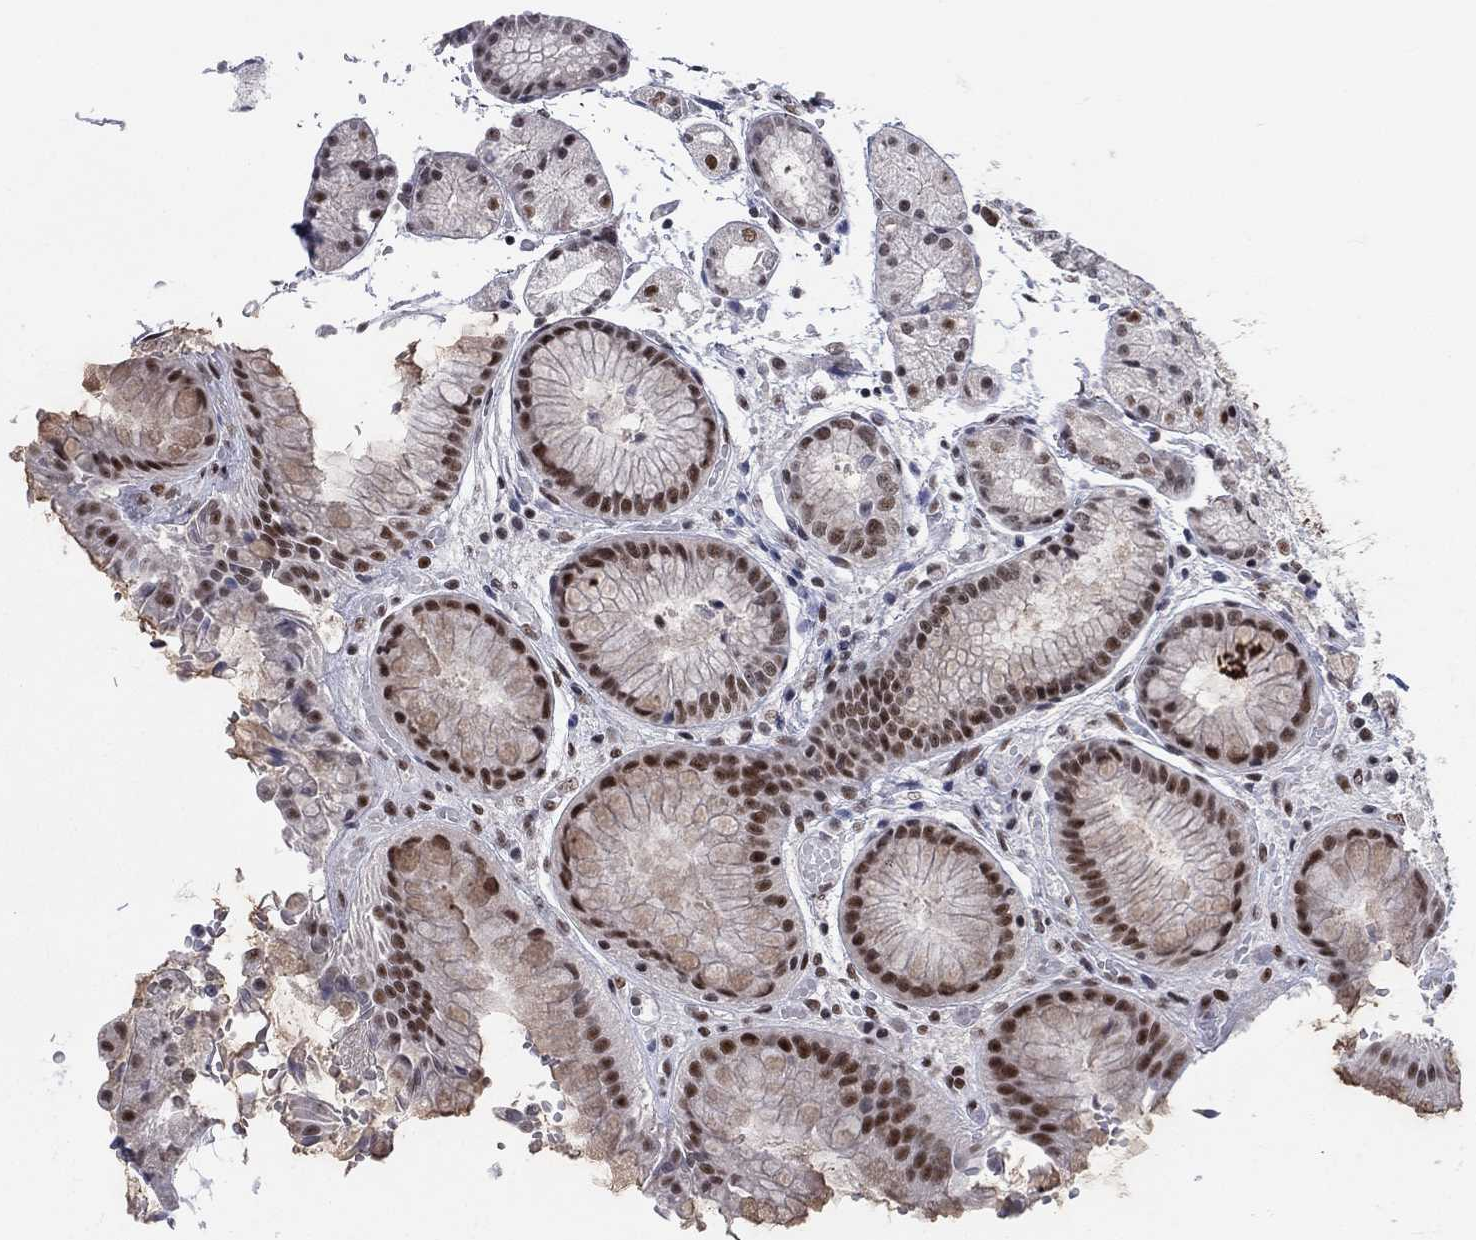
{"staining": {"intensity": "strong", "quantity": "<25%", "location": "nuclear"}, "tissue": "stomach", "cell_type": "Glandular cells", "image_type": "normal", "snomed": [{"axis": "morphology", "description": "Normal tissue, NOS"}, {"axis": "topography", "description": "Stomach, upper"}], "caption": "Strong nuclear positivity for a protein is seen in about <25% of glandular cells of benign stomach using immunohistochemistry (IHC).", "gene": "FYTTD1", "patient": {"sex": "male", "age": 72}}